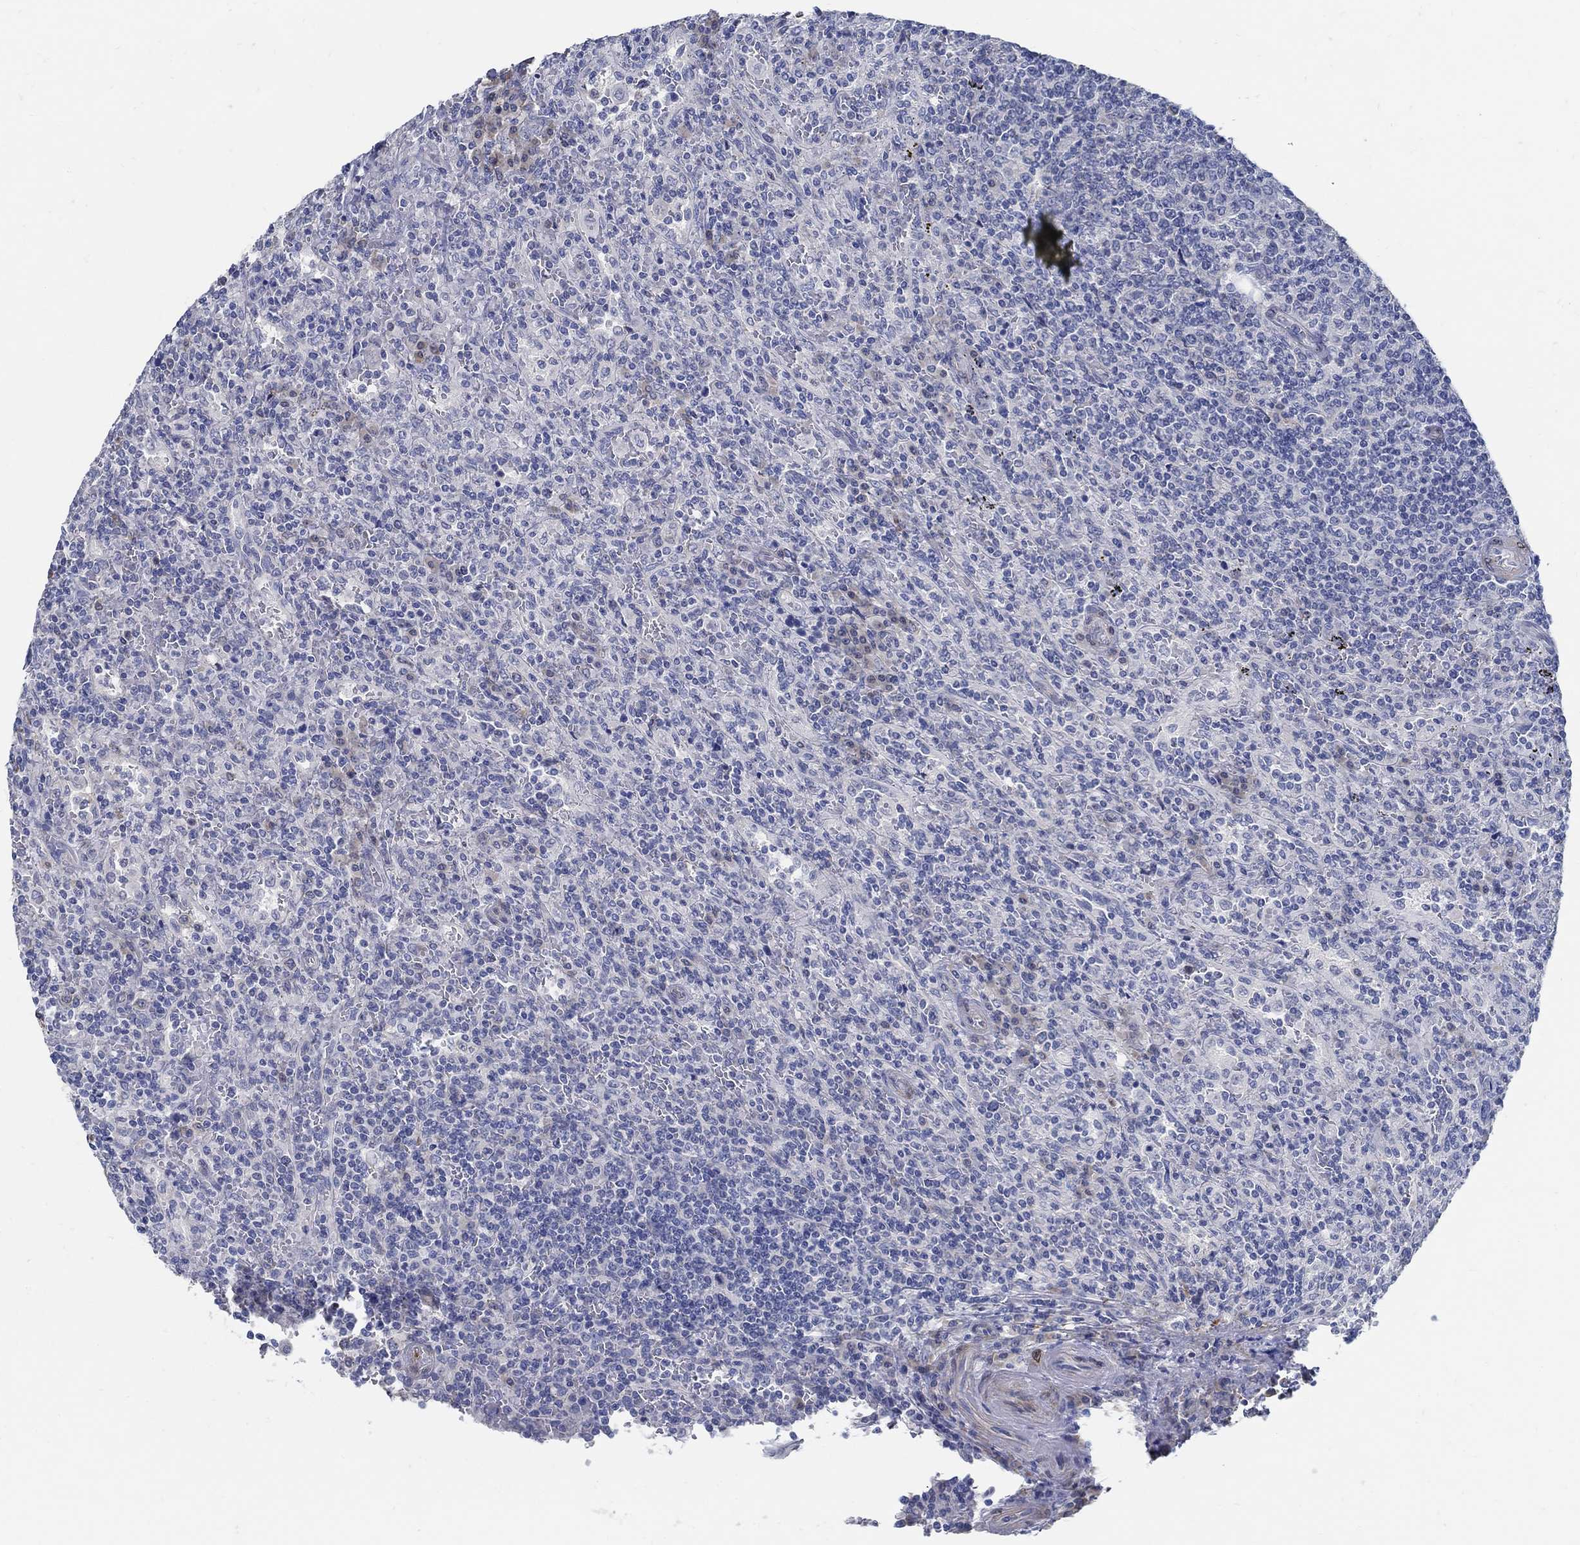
{"staining": {"intensity": "negative", "quantity": "none", "location": "none"}, "tissue": "lymphoma", "cell_type": "Tumor cells", "image_type": "cancer", "snomed": [{"axis": "morphology", "description": "Malignant lymphoma, non-Hodgkin's type, Low grade"}, {"axis": "topography", "description": "Spleen"}], "caption": "This is a micrograph of IHC staining of lymphoma, which shows no positivity in tumor cells. (DAB immunohistochemistry (IHC), high magnification).", "gene": "C15orf39", "patient": {"sex": "male", "age": 62}}